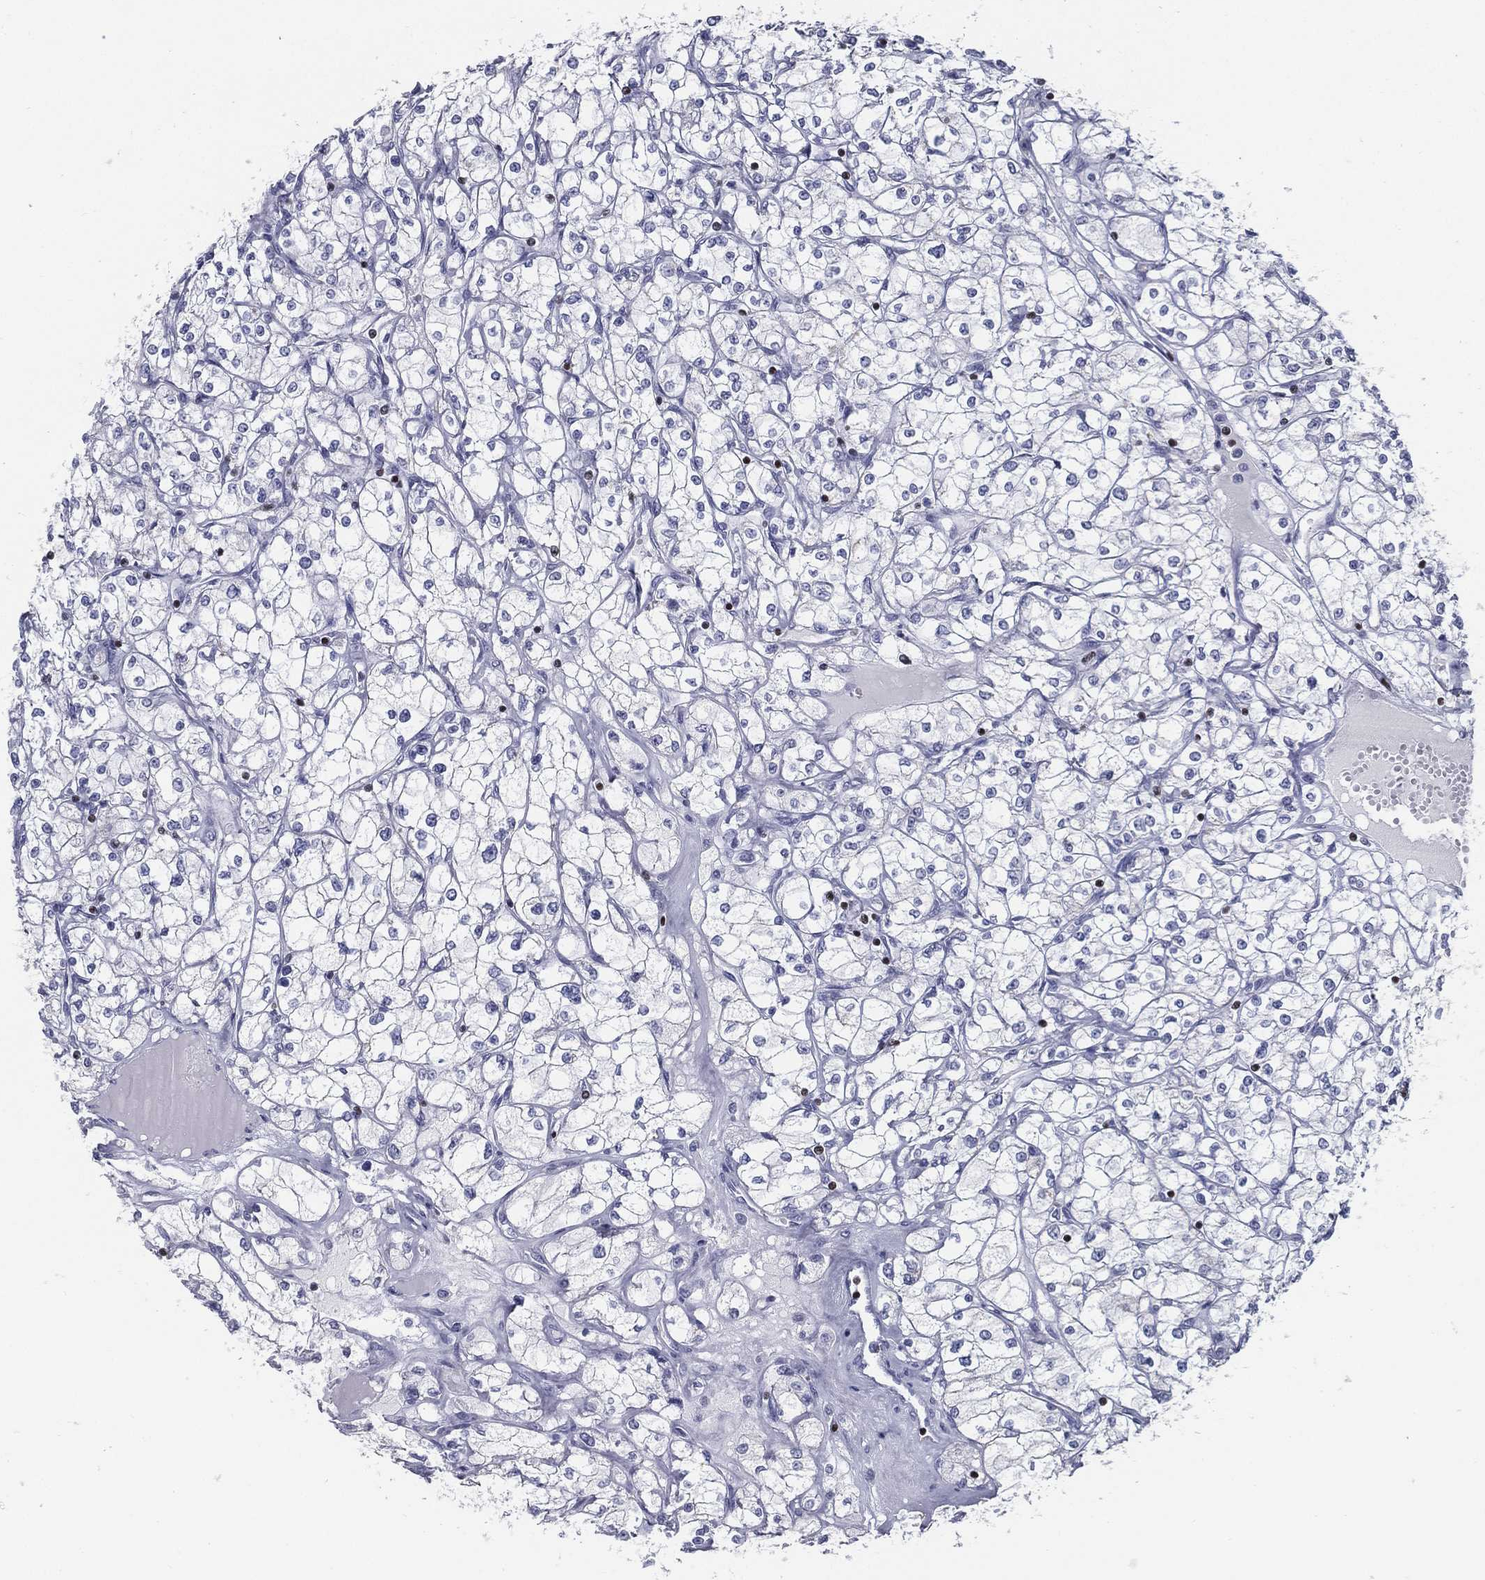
{"staining": {"intensity": "negative", "quantity": "none", "location": "none"}, "tissue": "renal cancer", "cell_type": "Tumor cells", "image_type": "cancer", "snomed": [{"axis": "morphology", "description": "Adenocarcinoma, NOS"}, {"axis": "topography", "description": "Kidney"}], "caption": "A photomicrograph of renal adenocarcinoma stained for a protein demonstrates no brown staining in tumor cells.", "gene": "PYHIN1", "patient": {"sex": "male", "age": 67}}